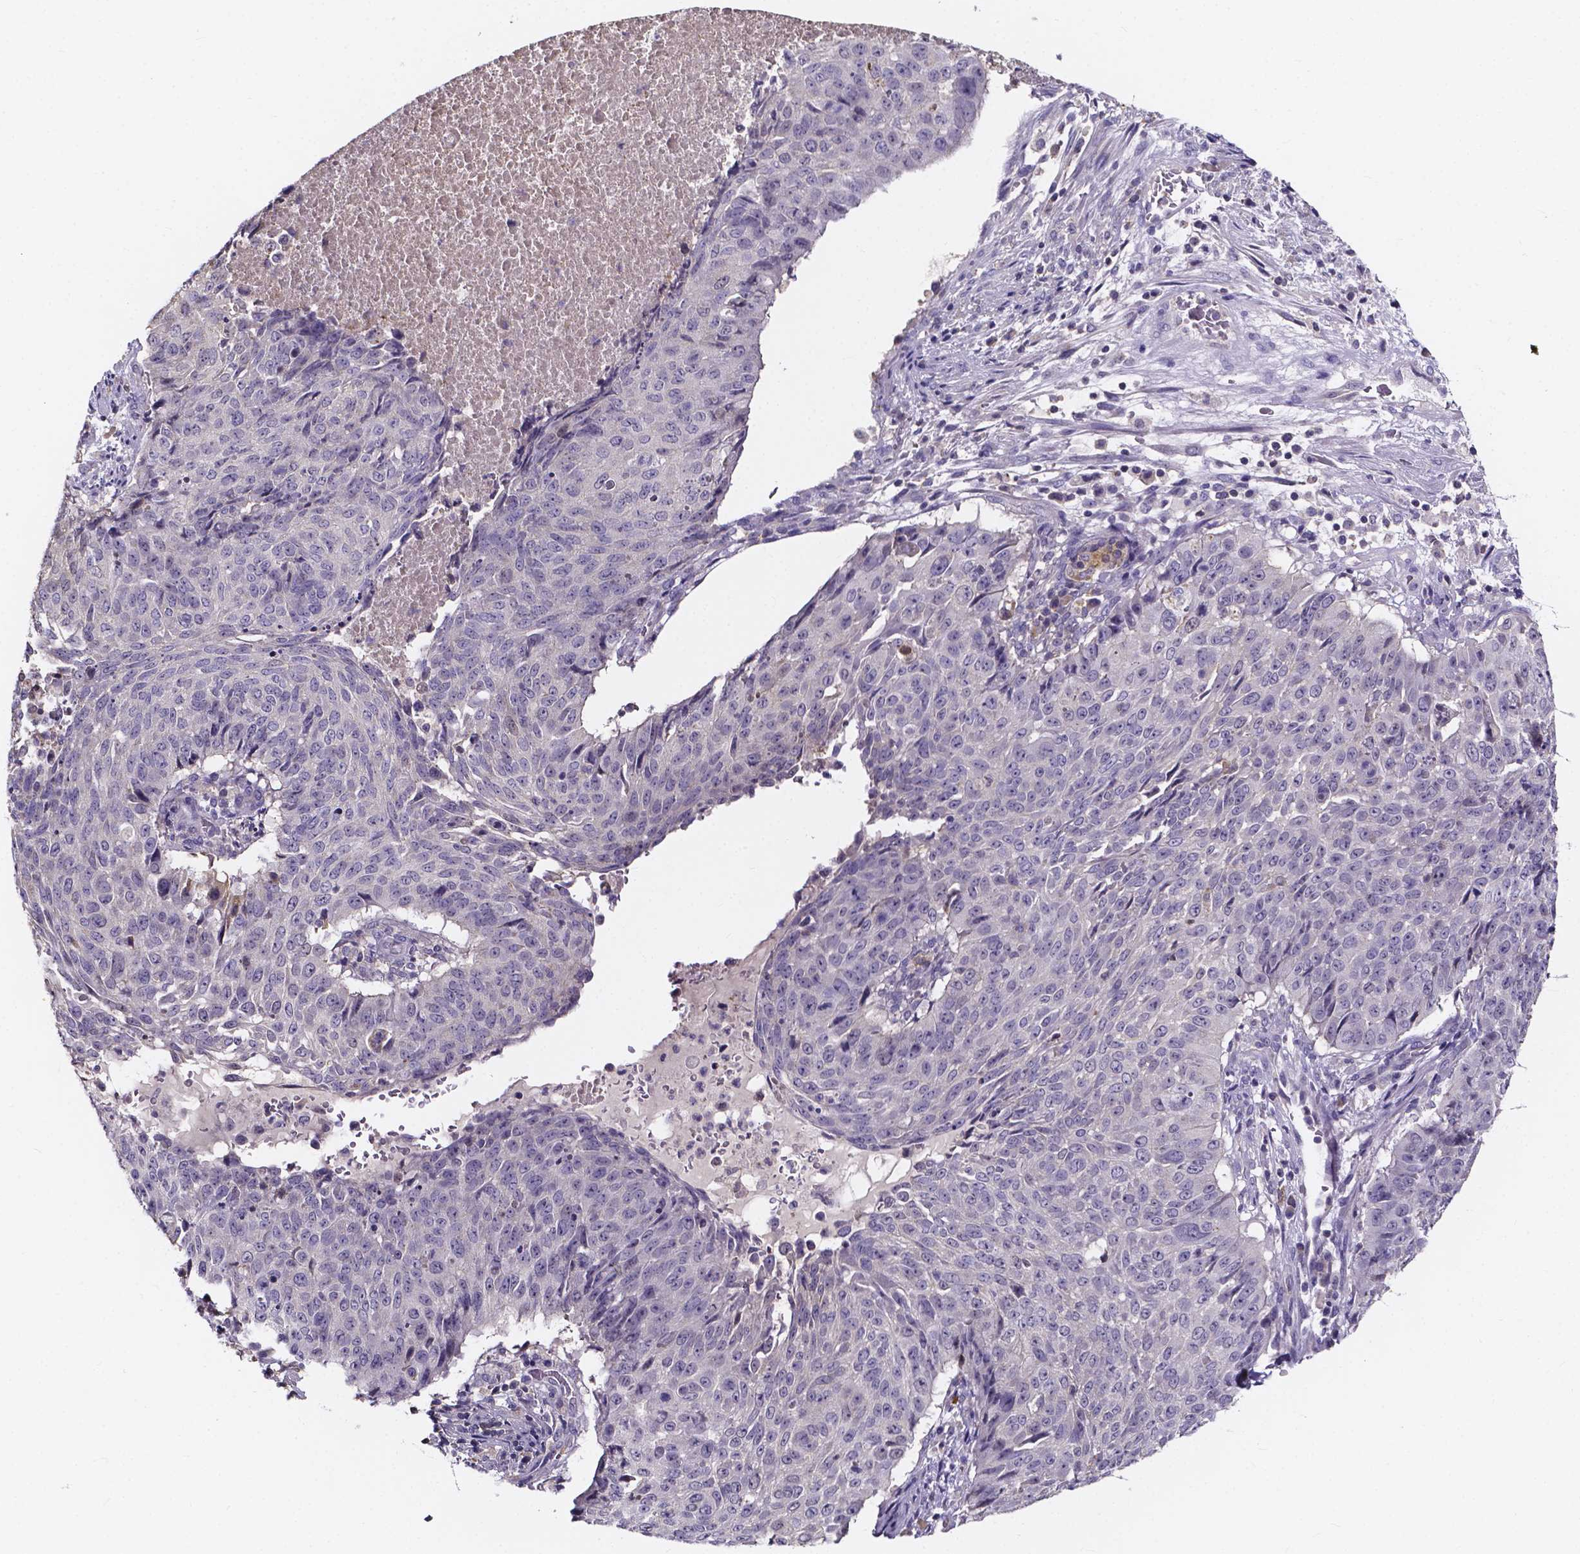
{"staining": {"intensity": "negative", "quantity": "none", "location": "none"}, "tissue": "lung cancer", "cell_type": "Tumor cells", "image_type": "cancer", "snomed": [{"axis": "morphology", "description": "Normal tissue, NOS"}, {"axis": "morphology", "description": "Squamous cell carcinoma, NOS"}, {"axis": "topography", "description": "Bronchus"}, {"axis": "topography", "description": "Lung"}], "caption": "Tumor cells show no significant positivity in lung cancer. Nuclei are stained in blue.", "gene": "SPOCD1", "patient": {"sex": "male", "age": 64}}